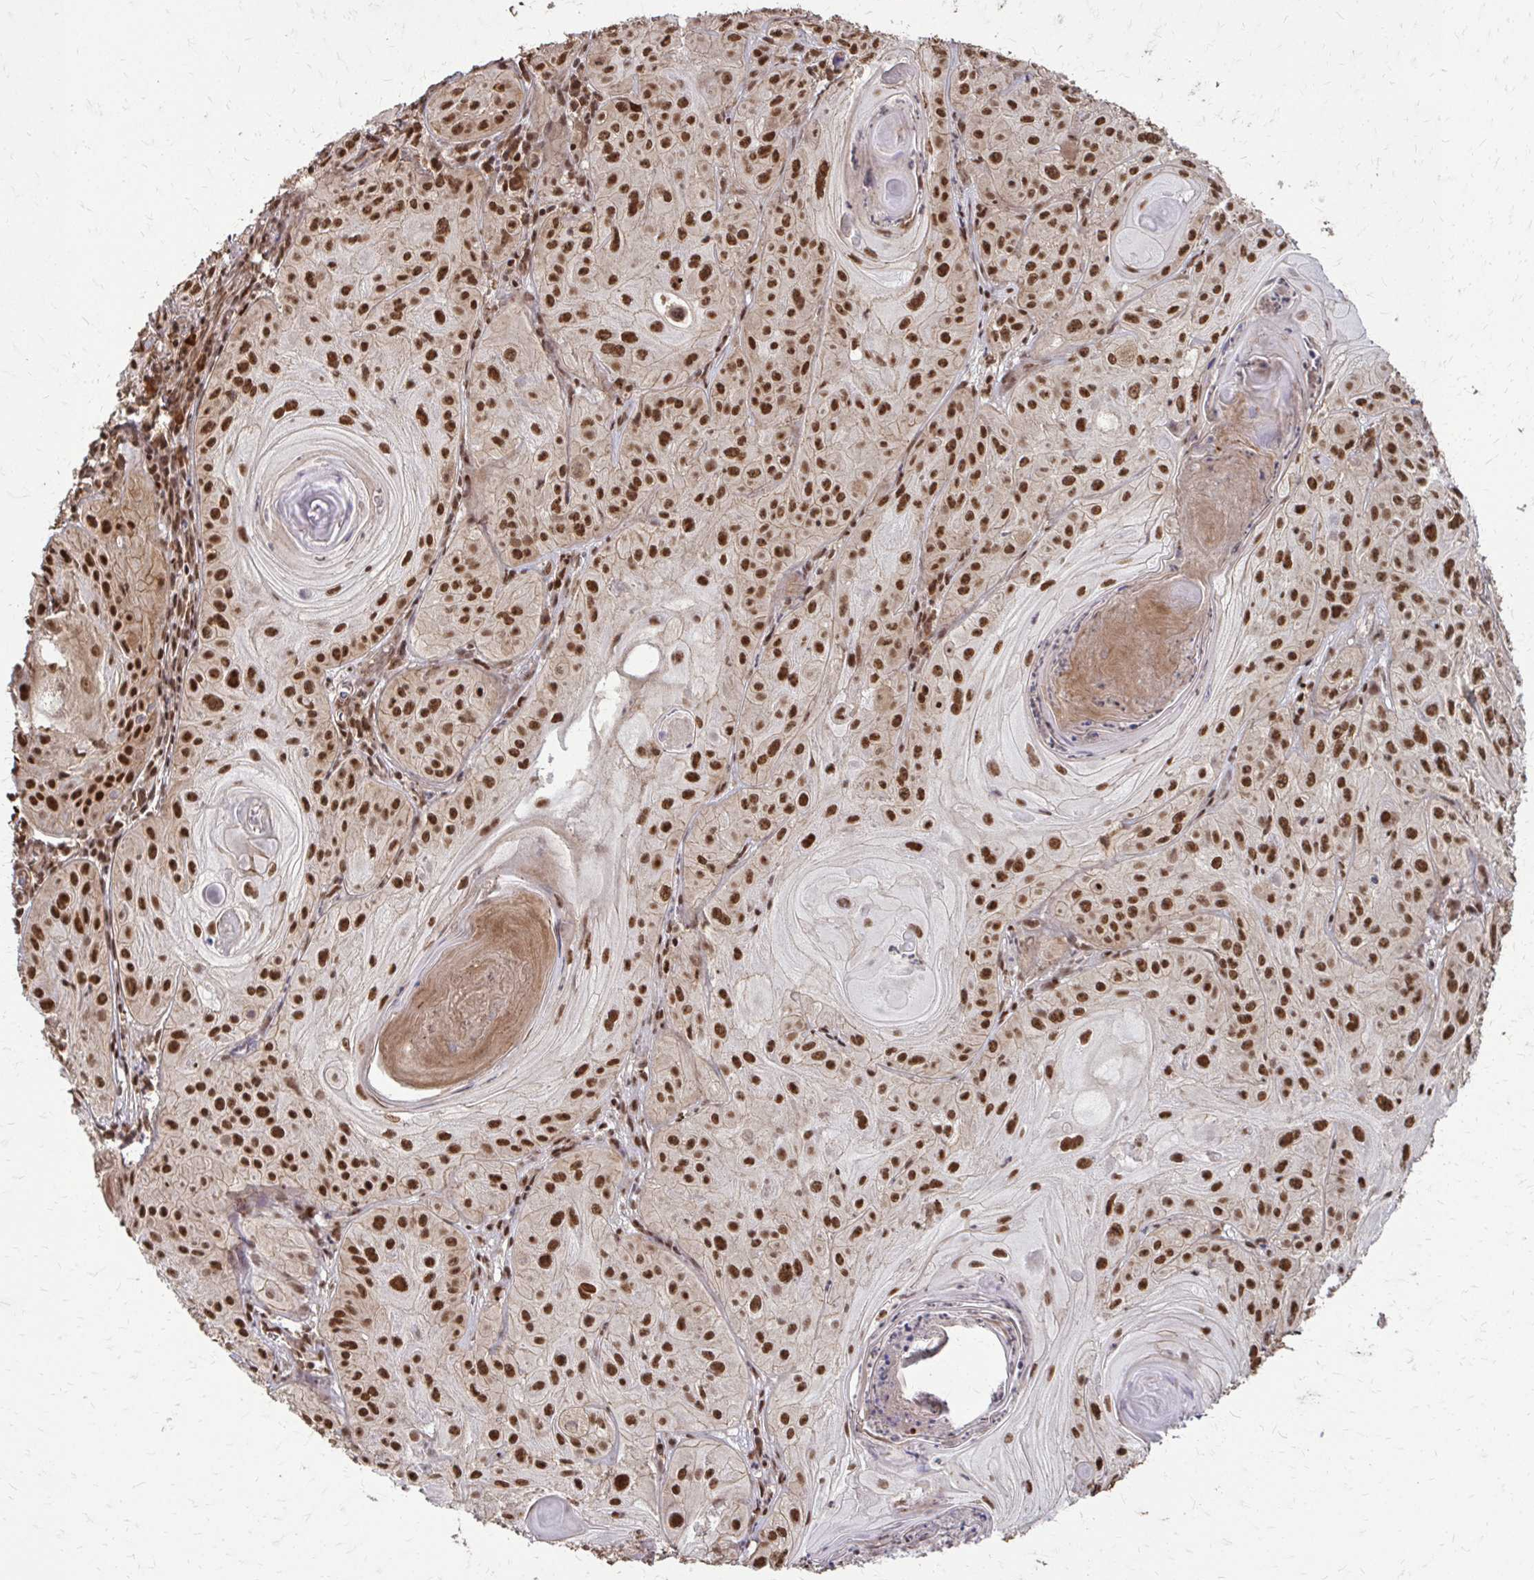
{"staining": {"intensity": "strong", "quantity": ">75%", "location": "nuclear"}, "tissue": "skin cancer", "cell_type": "Tumor cells", "image_type": "cancer", "snomed": [{"axis": "morphology", "description": "Squamous cell carcinoma, NOS"}, {"axis": "topography", "description": "Skin"}], "caption": "Immunohistochemistry (IHC) staining of skin squamous cell carcinoma, which demonstrates high levels of strong nuclear expression in about >75% of tumor cells indicating strong nuclear protein positivity. The staining was performed using DAB (3,3'-diaminobenzidine) (brown) for protein detection and nuclei were counterstained in hematoxylin (blue).", "gene": "SS18", "patient": {"sex": "male", "age": 85}}